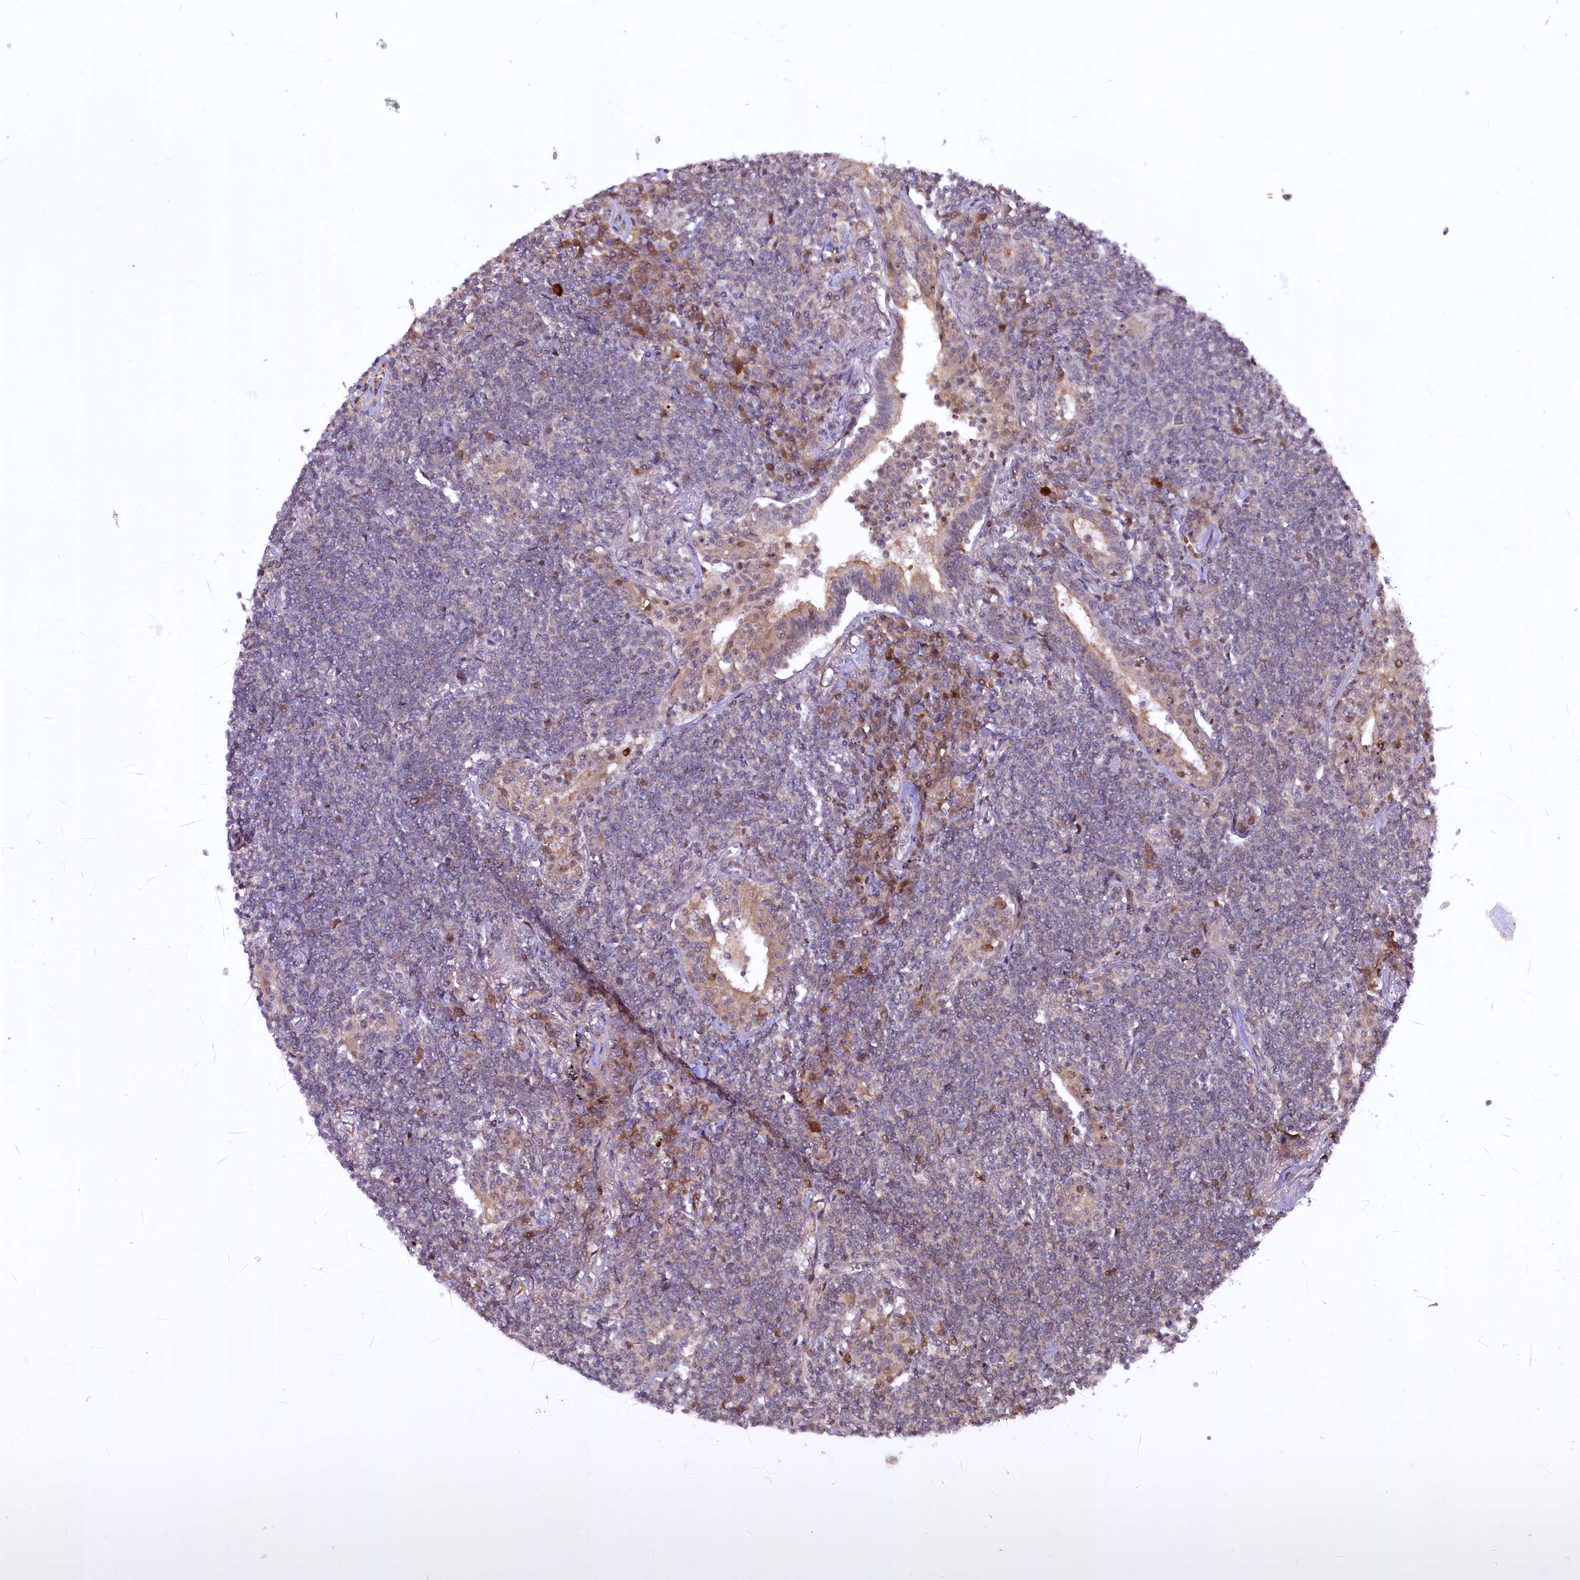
{"staining": {"intensity": "negative", "quantity": "none", "location": "none"}, "tissue": "lymphoma", "cell_type": "Tumor cells", "image_type": "cancer", "snomed": [{"axis": "morphology", "description": "Malignant lymphoma, non-Hodgkin's type, Low grade"}, {"axis": "topography", "description": "Lung"}], "caption": "Tumor cells show no significant protein expression in lymphoma.", "gene": "N4BP2L1", "patient": {"sex": "female", "age": 71}}